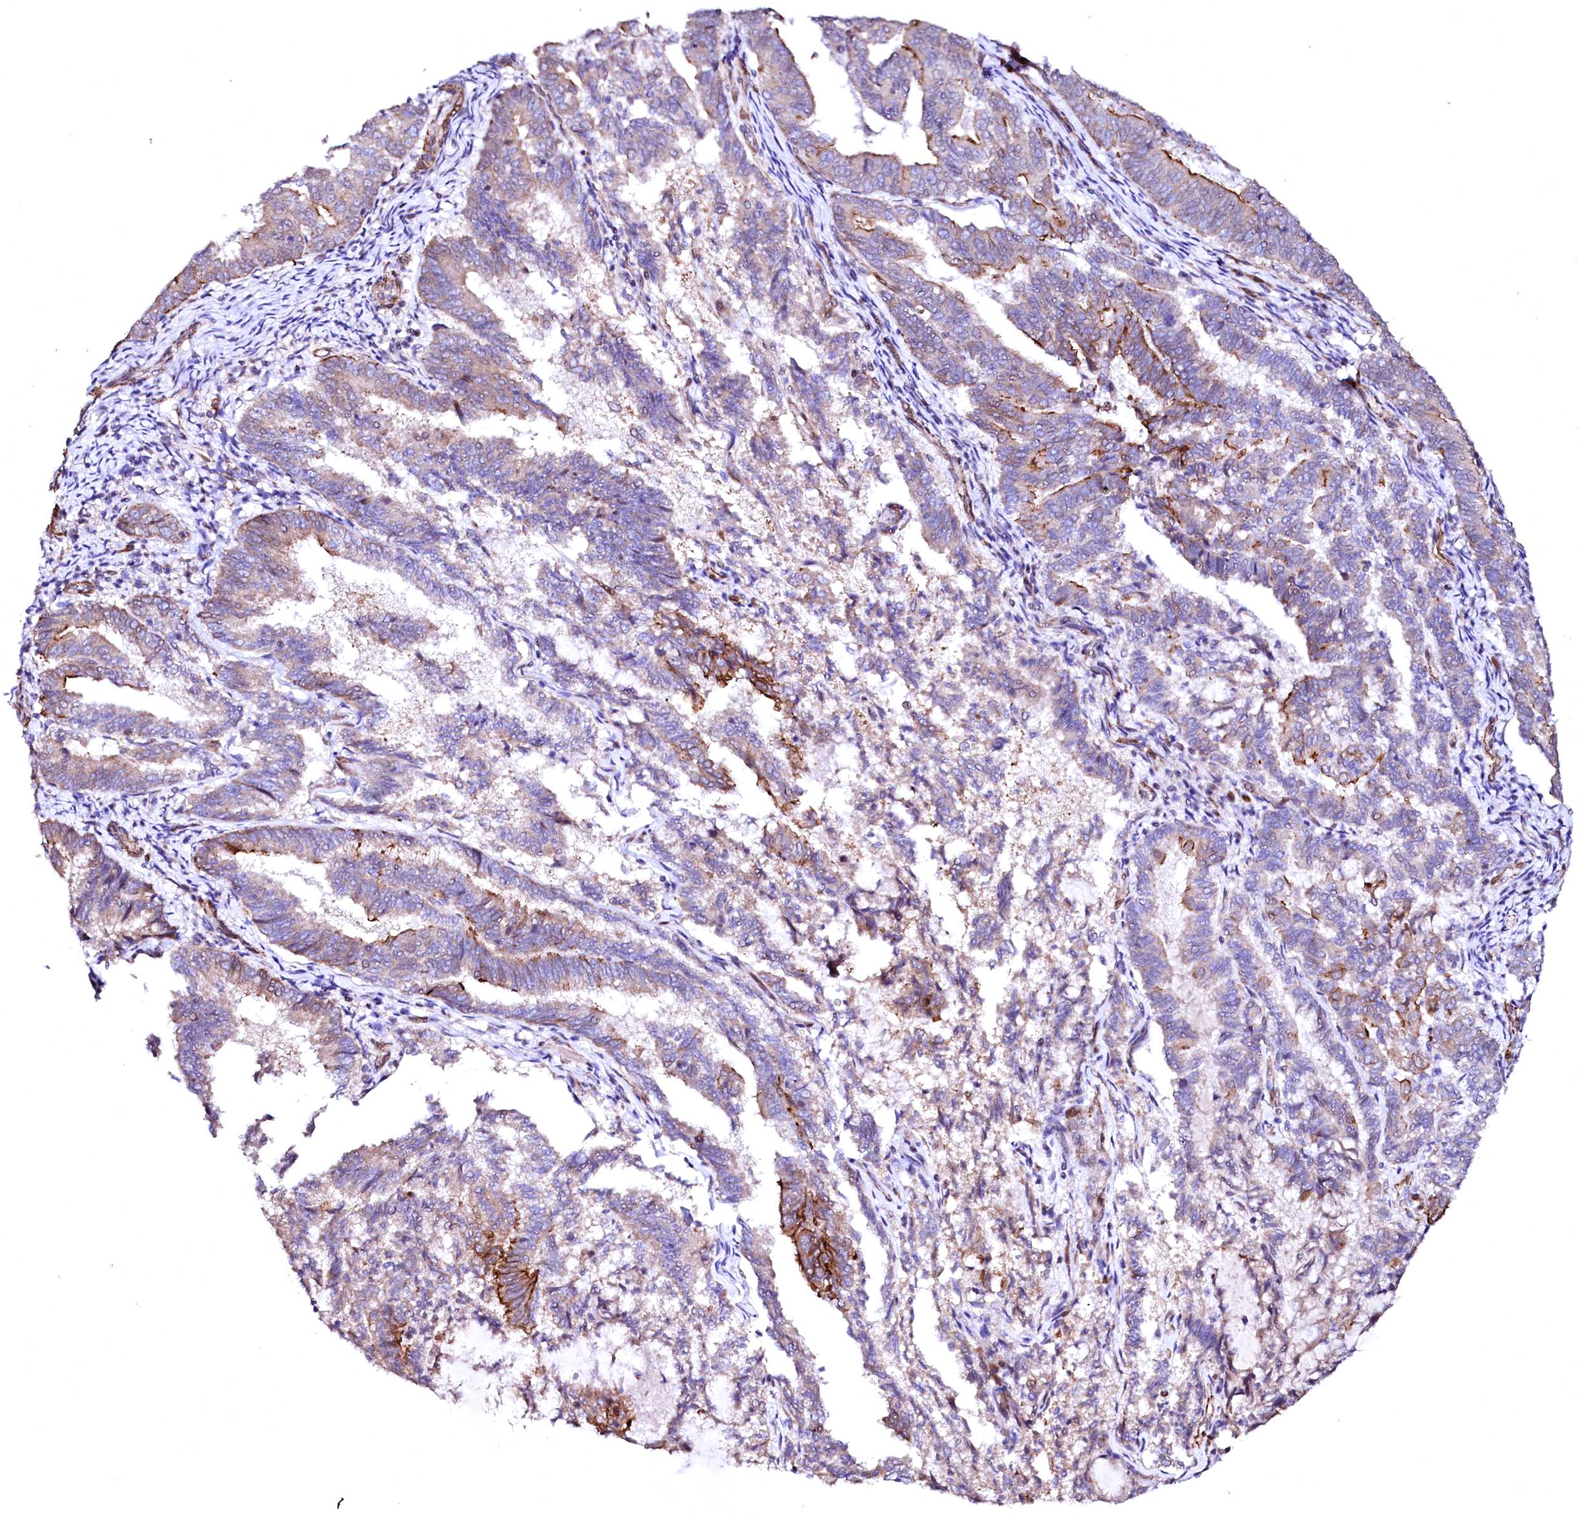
{"staining": {"intensity": "strong", "quantity": "<25%", "location": "cytoplasmic/membranous"}, "tissue": "endometrial cancer", "cell_type": "Tumor cells", "image_type": "cancer", "snomed": [{"axis": "morphology", "description": "Adenocarcinoma, NOS"}, {"axis": "topography", "description": "Endometrium"}], "caption": "Endometrial cancer tissue displays strong cytoplasmic/membranous expression in about <25% of tumor cells, visualized by immunohistochemistry.", "gene": "GPR176", "patient": {"sex": "female", "age": 80}}